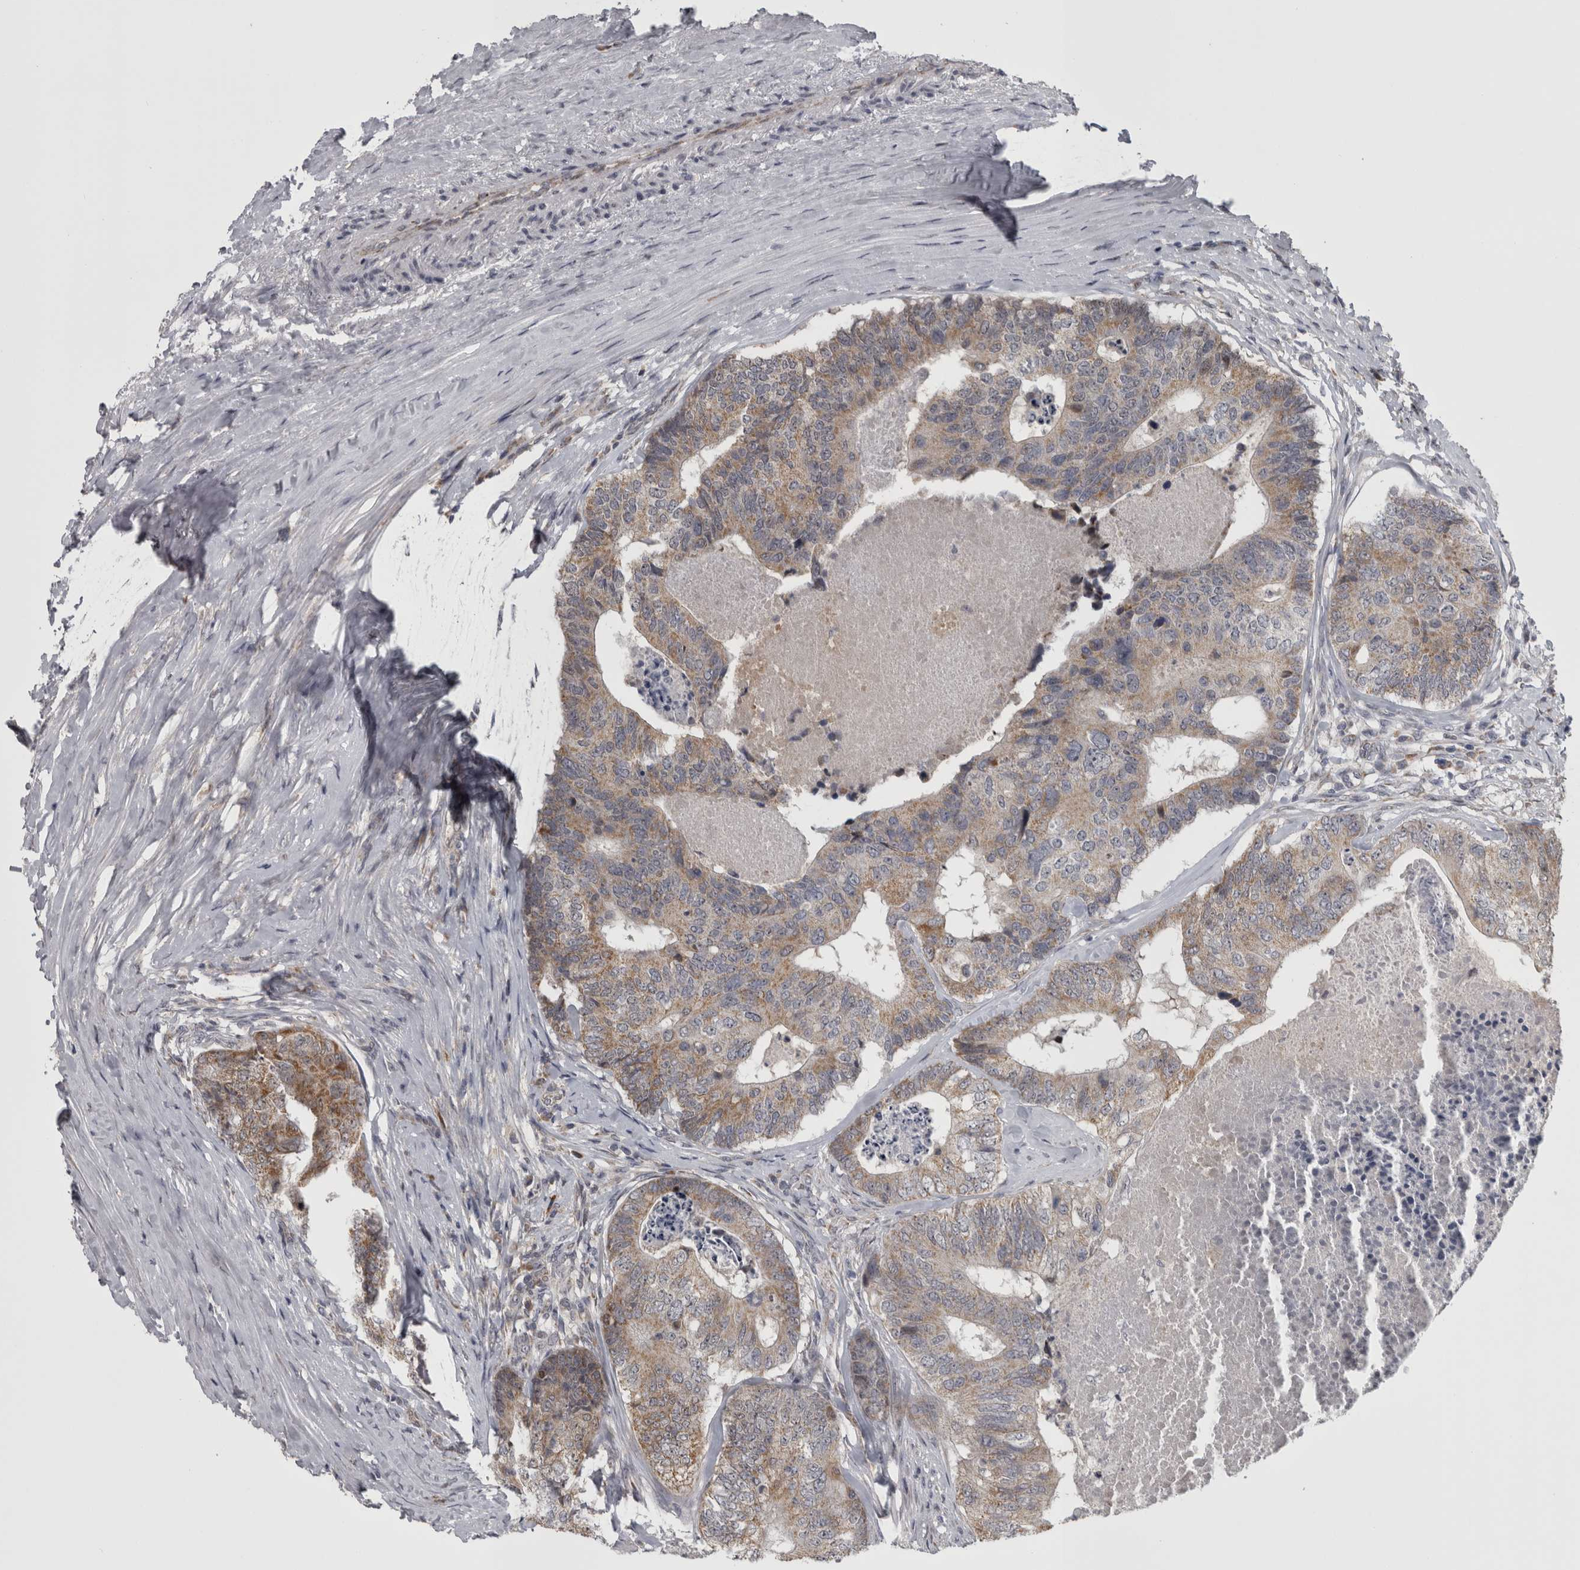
{"staining": {"intensity": "moderate", "quantity": ">75%", "location": "cytoplasmic/membranous"}, "tissue": "colorectal cancer", "cell_type": "Tumor cells", "image_type": "cancer", "snomed": [{"axis": "morphology", "description": "Adenocarcinoma, NOS"}, {"axis": "topography", "description": "Colon"}], "caption": "Immunohistochemical staining of human adenocarcinoma (colorectal) reveals medium levels of moderate cytoplasmic/membranous protein expression in about >75% of tumor cells.", "gene": "DBT", "patient": {"sex": "female", "age": 67}}